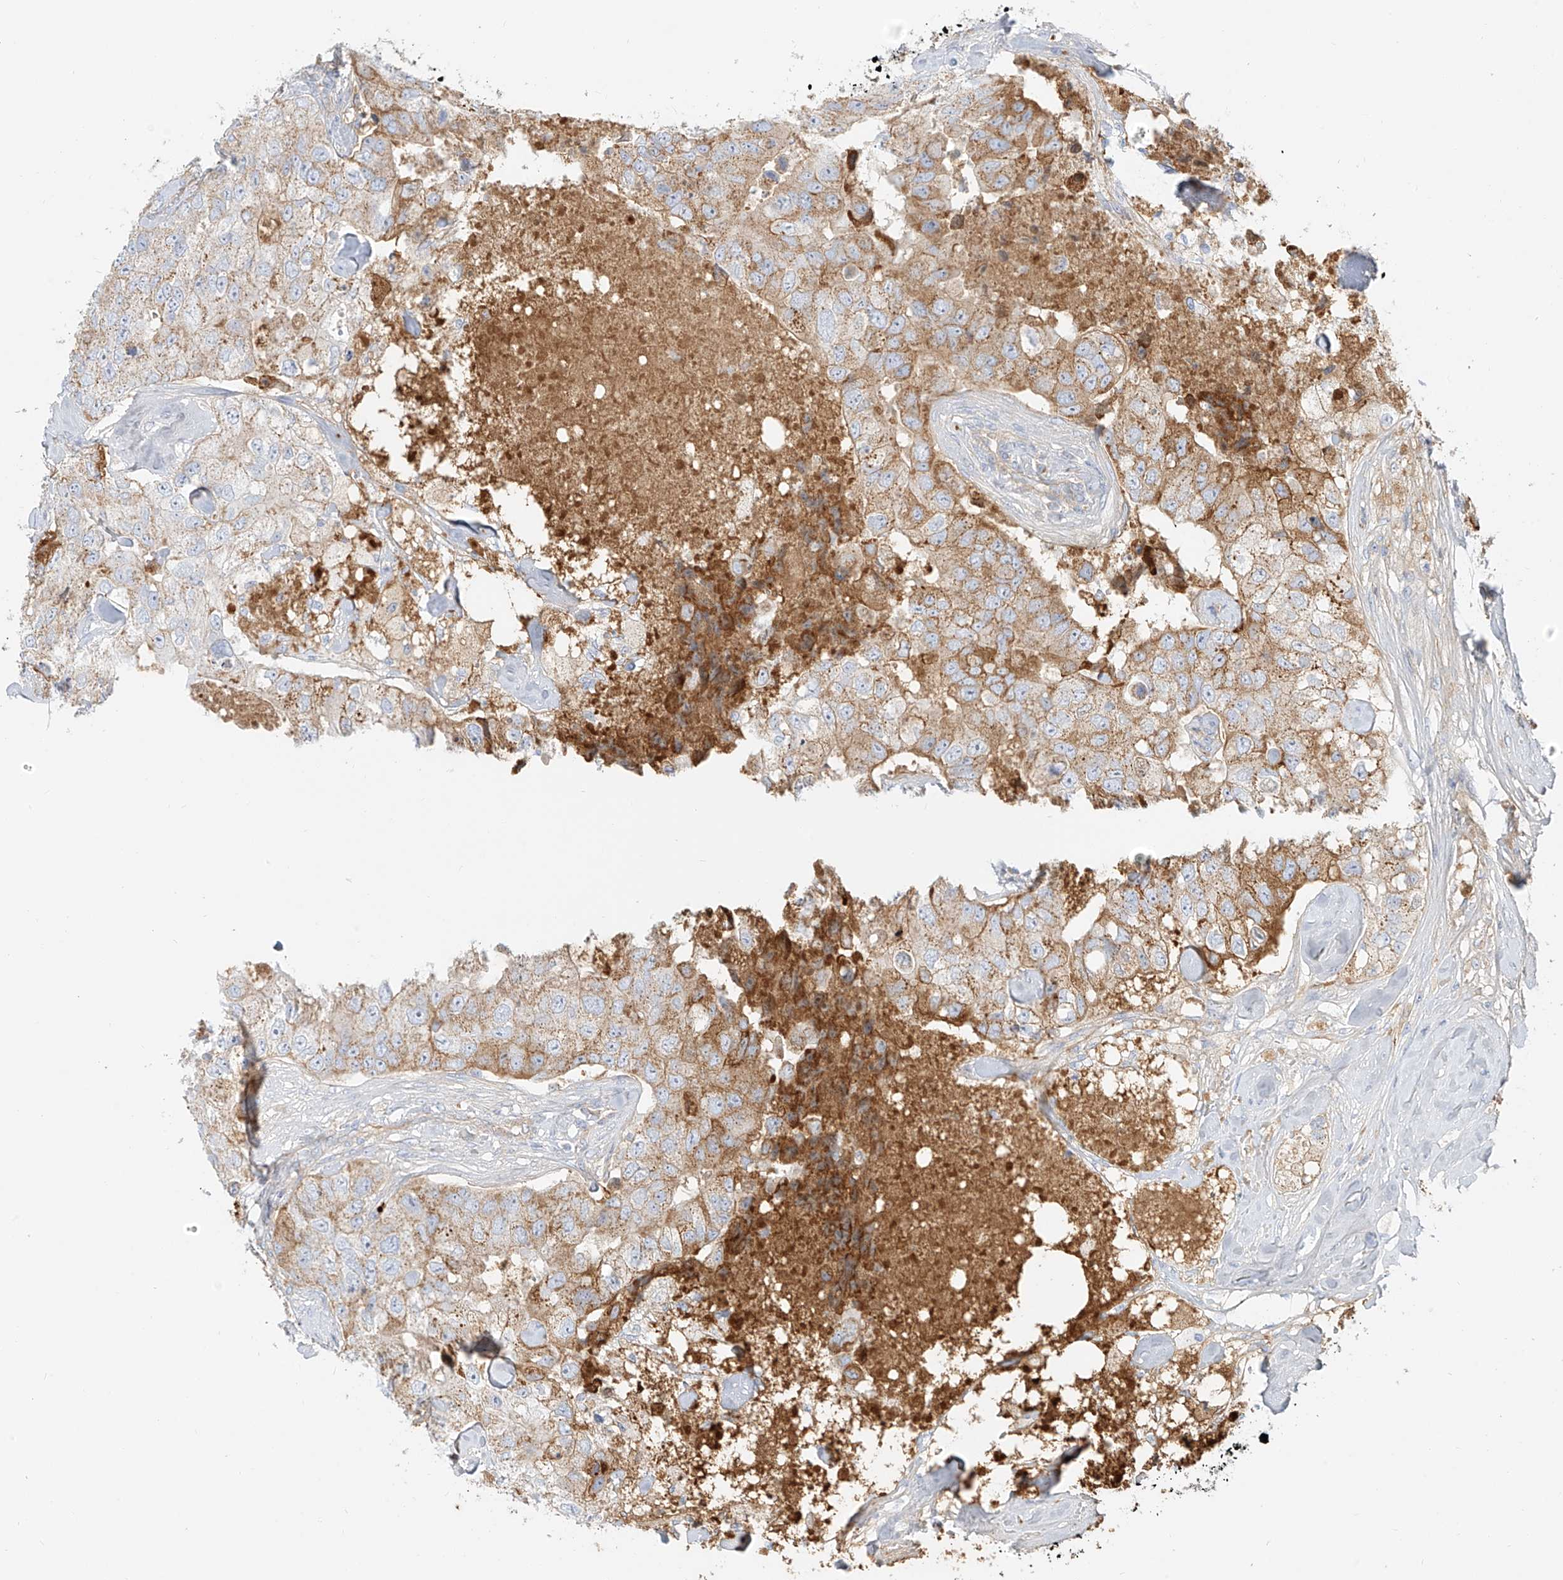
{"staining": {"intensity": "moderate", "quantity": "25%-75%", "location": "cytoplasmic/membranous"}, "tissue": "breast cancer", "cell_type": "Tumor cells", "image_type": "cancer", "snomed": [{"axis": "morphology", "description": "Duct carcinoma"}, {"axis": "topography", "description": "Breast"}], "caption": "A photomicrograph of human breast cancer (invasive ductal carcinoma) stained for a protein reveals moderate cytoplasmic/membranous brown staining in tumor cells. (Stains: DAB in brown, nuclei in blue, Microscopy: brightfield microscopy at high magnification).", "gene": "OCSTAMP", "patient": {"sex": "female", "age": 62}}